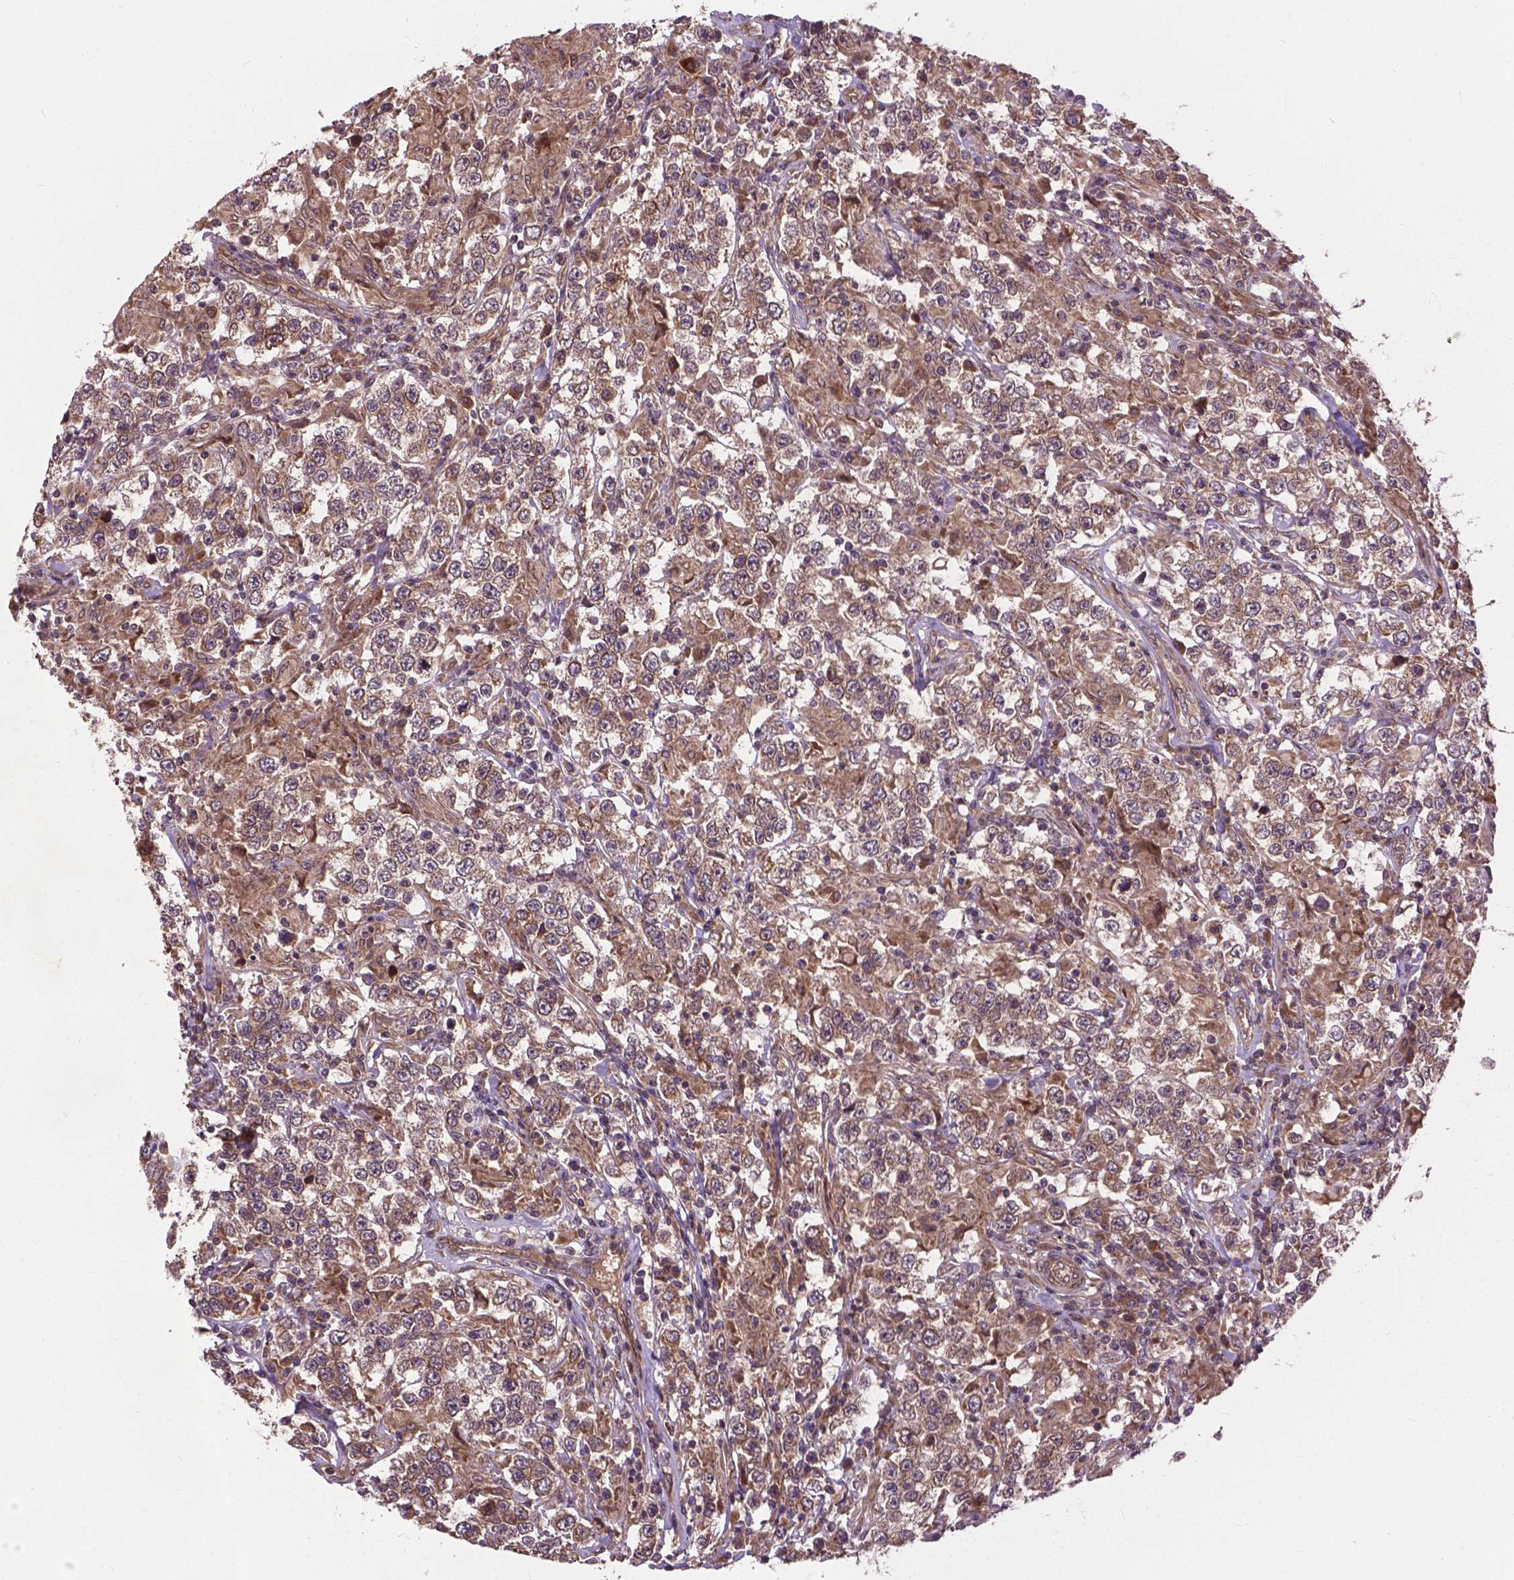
{"staining": {"intensity": "moderate", "quantity": ">75%", "location": "cytoplasmic/membranous"}, "tissue": "testis cancer", "cell_type": "Tumor cells", "image_type": "cancer", "snomed": [{"axis": "morphology", "description": "Seminoma, NOS"}, {"axis": "morphology", "description": "Carcinoma, Embryonal, NOS"}, {"axis": "topography", "description": "Testis"}], "caption": "Protein analysis of testis cancer tissue shows moderate cytoplasmic/membranous staining in about >75% of tumor cells.", "gene": "ZNF616", "patient": {"sex": "male", "age": 41}}